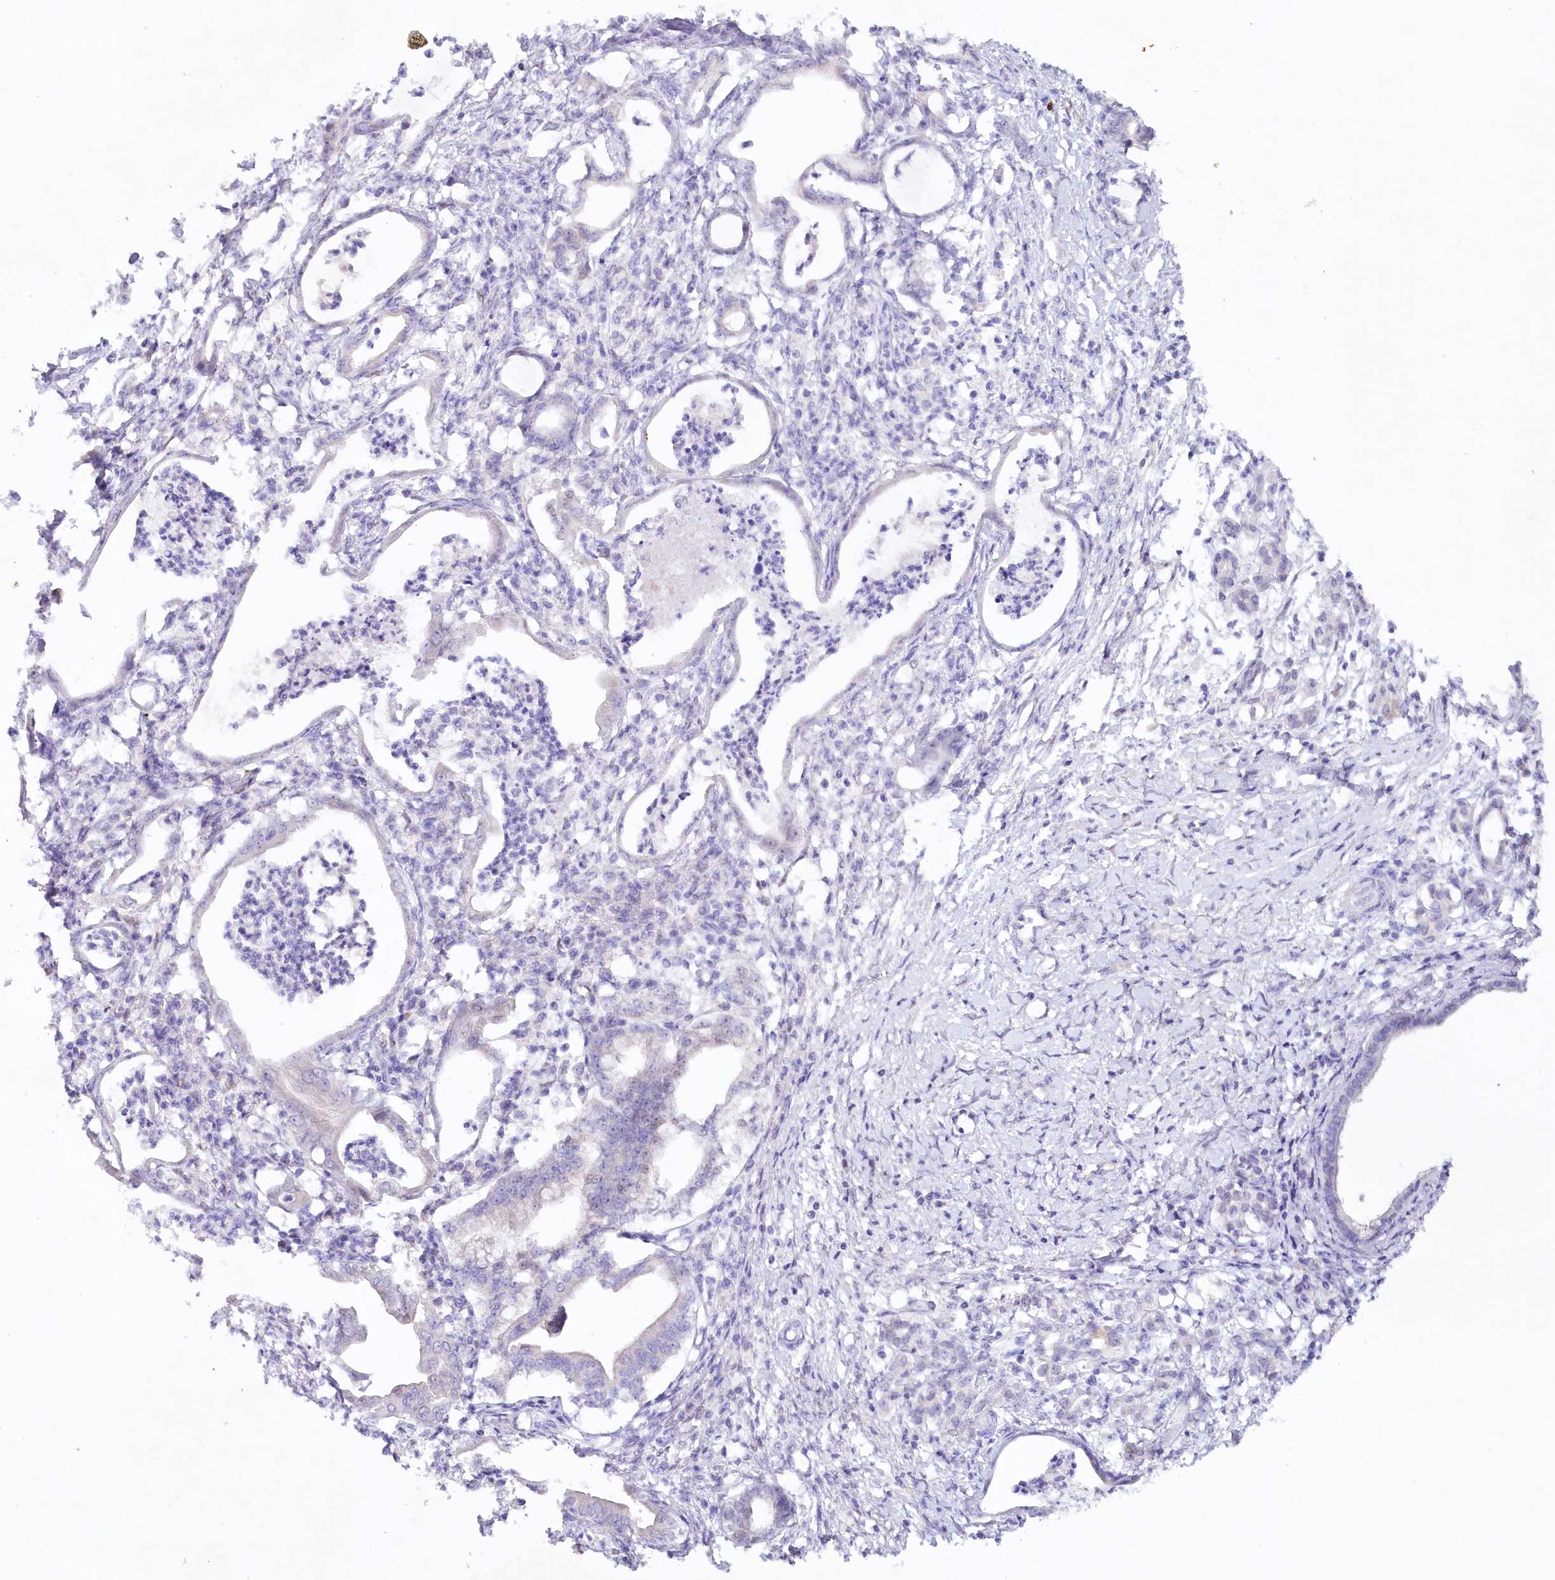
{"staining": {"intensity": "negative", "quantity": "none", "location": "none"}, "tissue": "pancreatic cancer", "cell_type": "Tumor cells", "image_type": "cancer", "snomed": [{"axis": "morphology", "description": "Adenocarcinoma, NOS"}, {"axis": "topography", "description": "Pancreas"}], "caption": "Histopathology image shows no protein expression in tumor cells of pancreatic adenocarcinoma tissue.", "gene": "PSAPL1", "patient": {"sex": "female", "age": 55}}